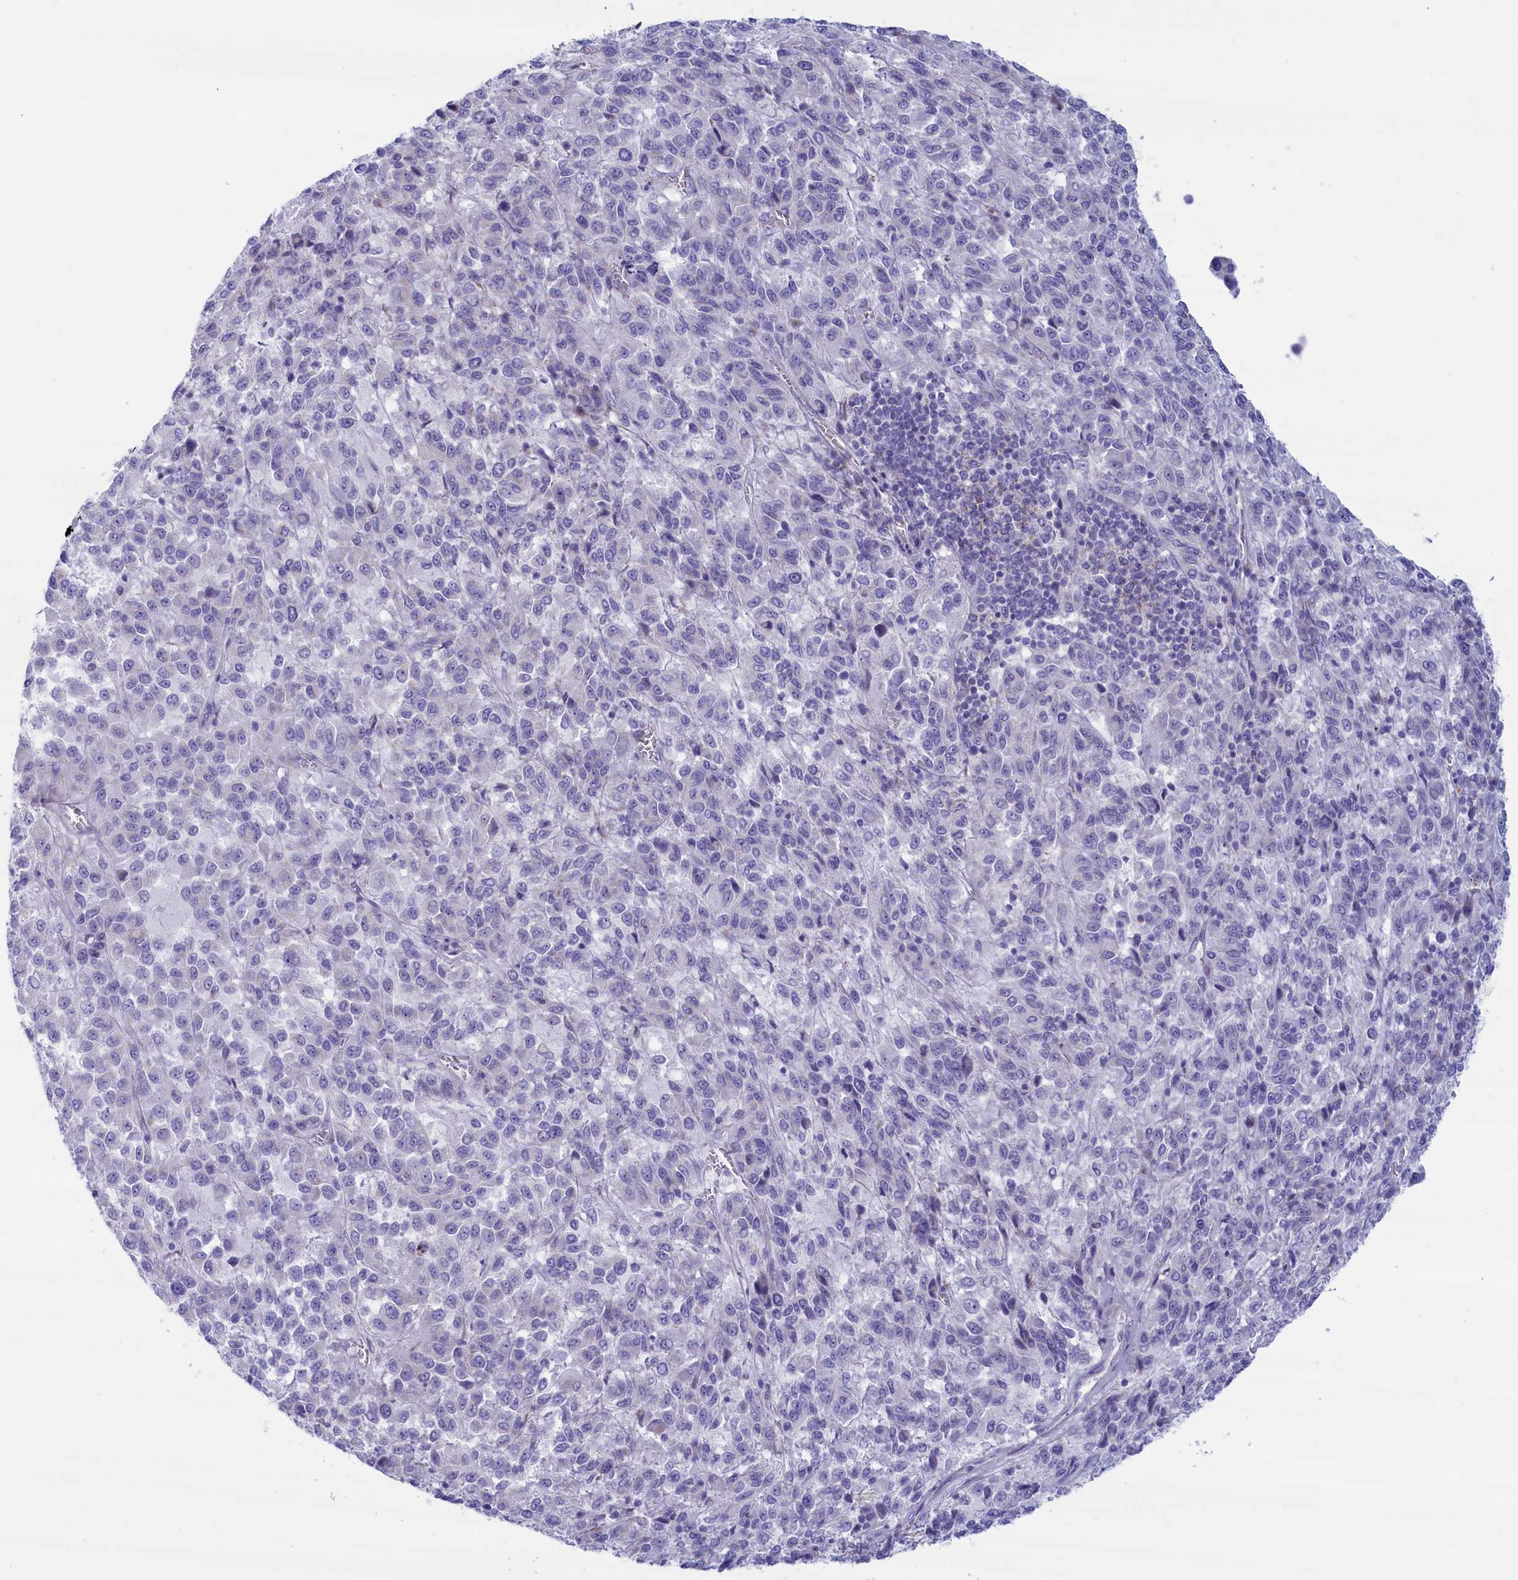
{"staining": {"intensity": "negative", "quantity": "none", "location": "none"}, "tissue": "melanoma", "cell_type": "Tumor cells", "image_type": "cancer", "snomed": [{"axis": "morphology", "description": "Malignant melanoma, Metastatic site"}, {"axis": "topography", "description": "Lung"}], "caption": "Immunohistochemistry of malignant melanoma (metastatic site) reveals no staining in tumor cells.", "gene": "MPV17L2", "patient": {"sex": "male", "age": 64}}